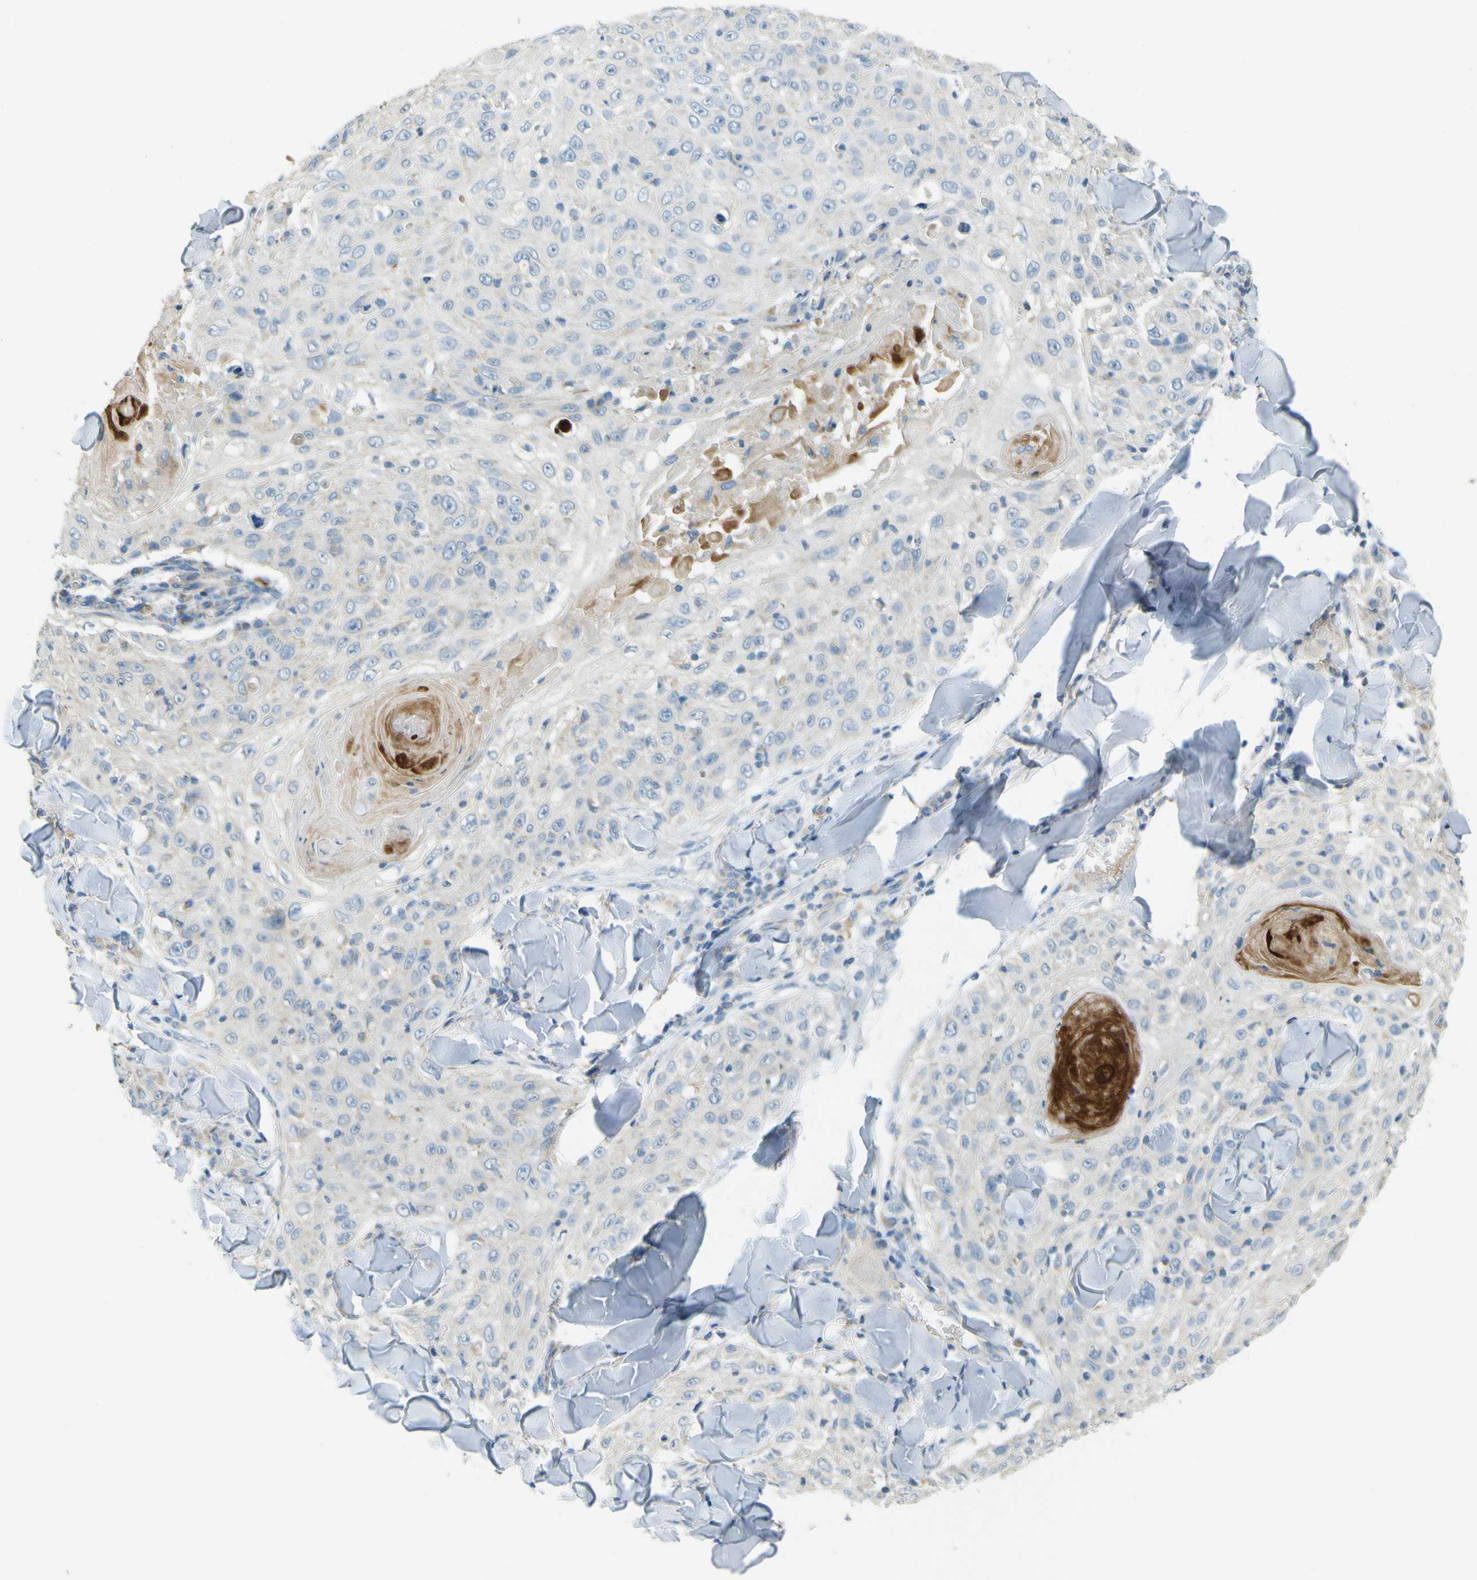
{"staining": {"intensity": "negative", "quantity": "none", "location": "none"}, "tissue": "skin cancer", "cell_type": "Tumor cells", "image_type": "cancer", "snomed": [{"axis": "morphology", "description": "Squamous cell carcinoma, NOS"}, {"axis": "topography", "description": "Skin"}], "caption": "High power microscopy histopathology image of an IHC micrograph of skin cancer (squamous cell carcinoma), revealing no significant staining in tumor cells. Brightfield microscopy of immunohistochemistry (IHC) stained with DAB (brown) and hematoxylin (blue), captured at high magnification.", "gene": "FKTN", "patient": {"sex": "male", "age": 86}}